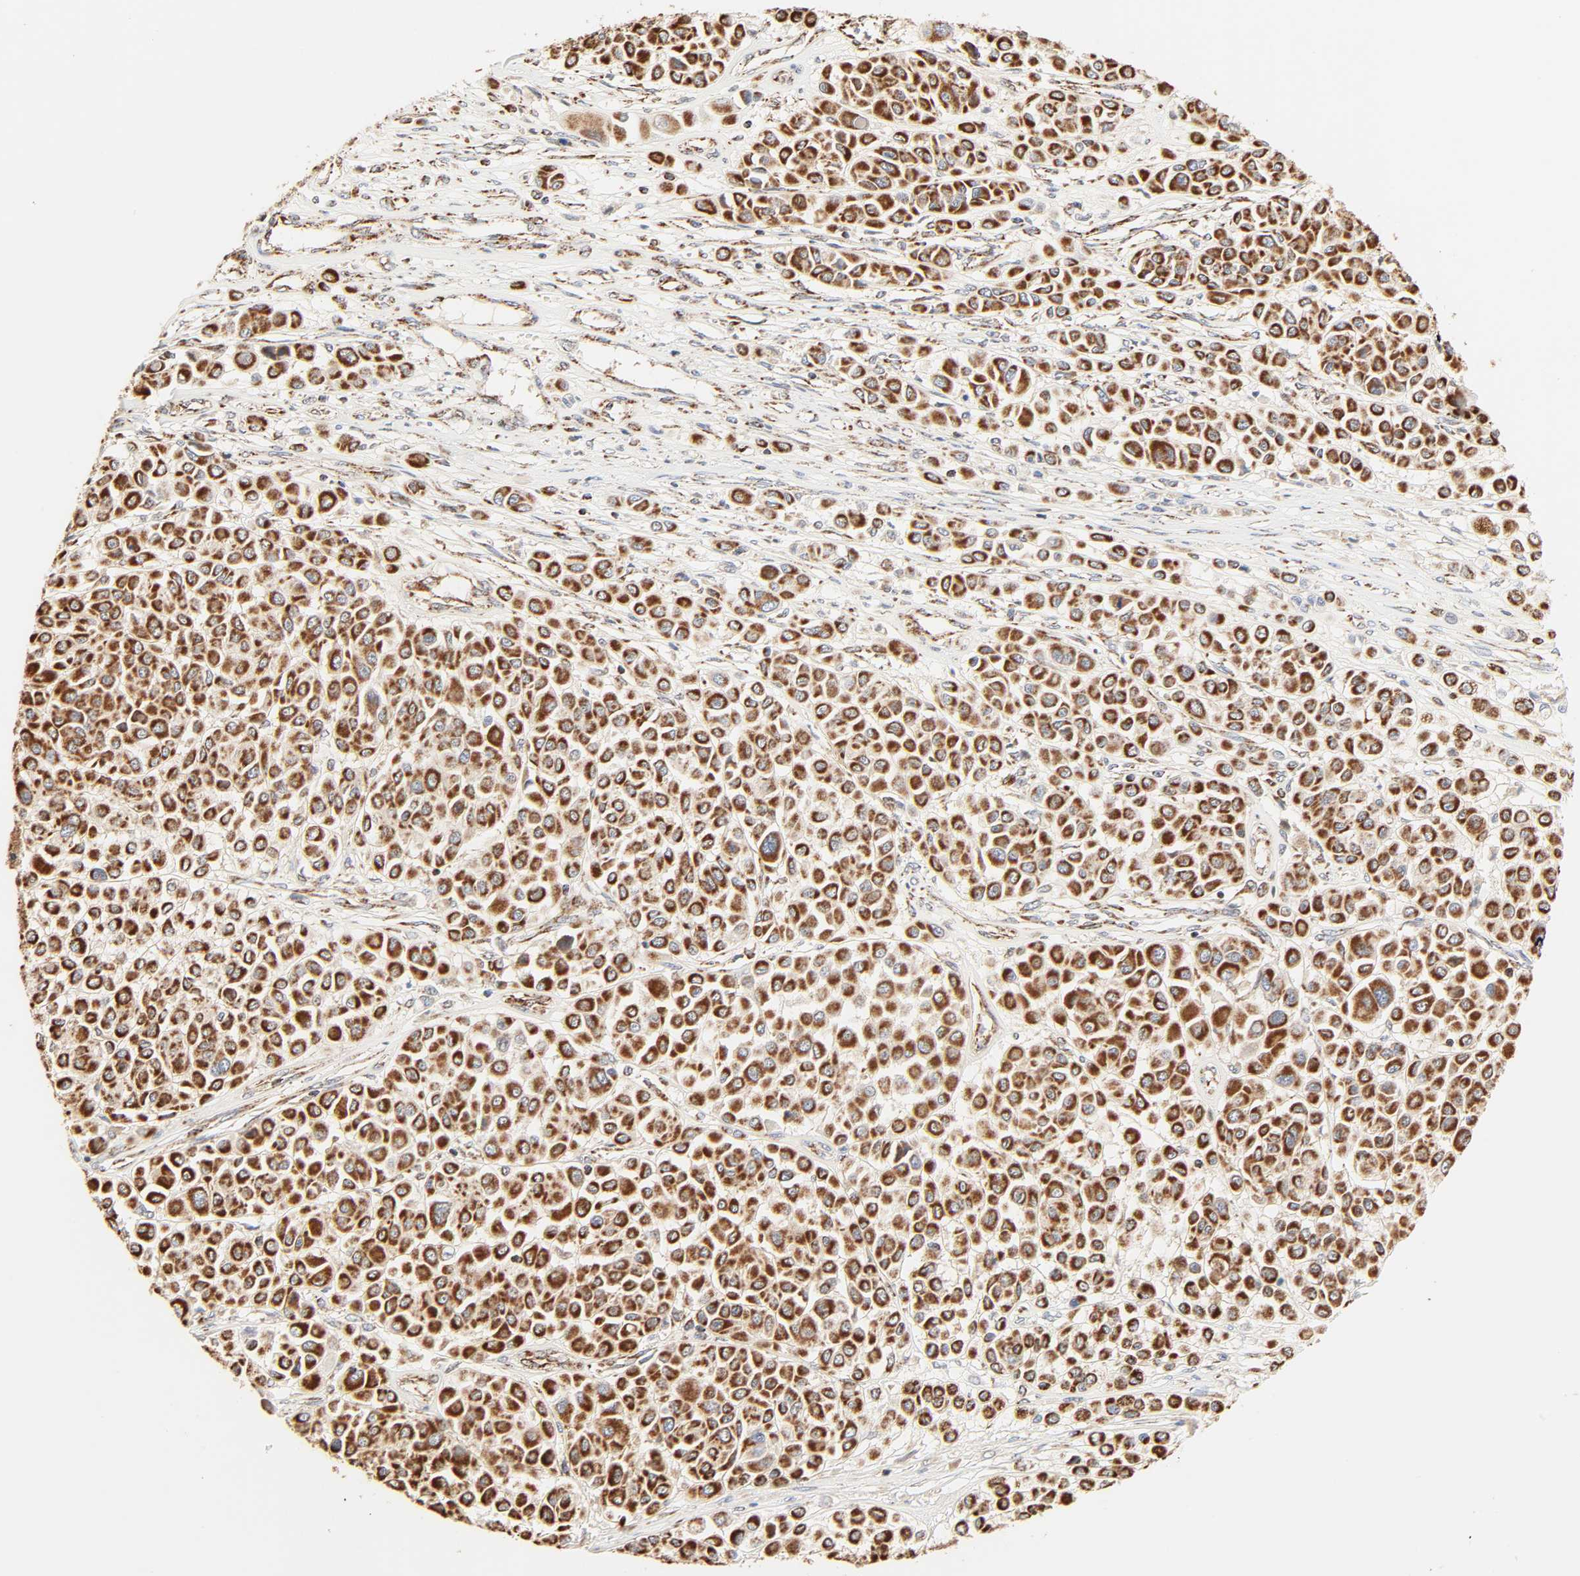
{"staining": {"intensity": "strong", "quantity": ">75%", "location": "cytoplasmic/membranous"}, "tissue": "melanoma", "cell_type": "Tumor cells", "image_type": "cancer", "snomed": [{"axis": "morphology", "description": "Malignant melanoma, Metastatic site"}, {"axis": "topography", "description": "Soft tissue"}], "caption": "This is an image of IHC staining of melanoma, which shows strong staining in the cytoplasmic/membranous of tumor cells.", "gene": "ZMAT5", "patient": {"sex": "male", "age": 41}}